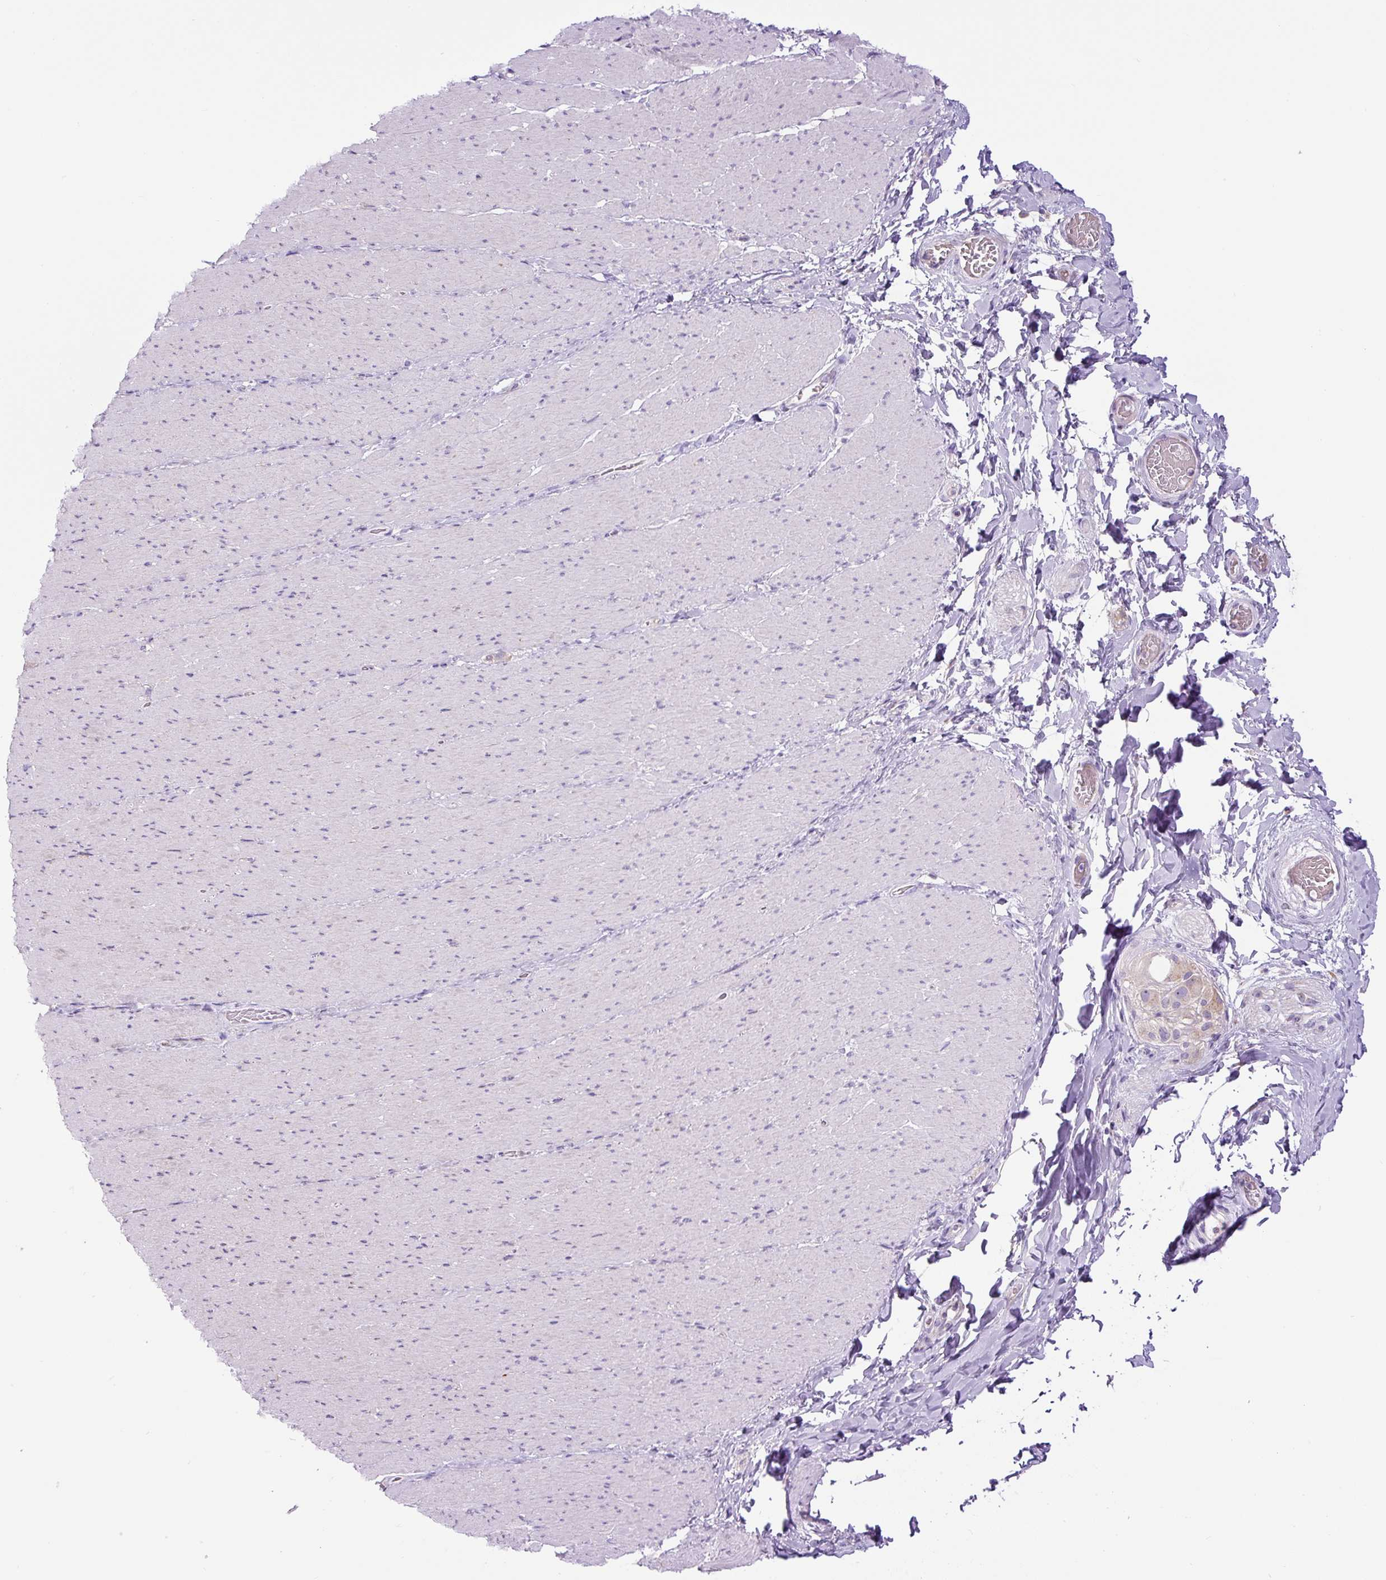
{"staining": {"intensity": "negative", "quantity": "none", "location": "none"}, "tissue": "smooth muscle", "cell_type": "Smooth muscle cells", "image_type": "normal", "snomed": [{"axis": "morphology", "description": "Normal tissue, NOS"}, {"axis": "topography", "description": "Smooth muscle"}, {"axis": "topography", "description": "Rectum"}], "caption": "Immunohistochemistry (IHC) image of benign smooth muscle: human smooth muscle stained with DAB (3,3'-diaminobenzidine) displays no significant protein staining in smooth muscle cells. (DAB (3,3'-diaminobenzidine) immunohistochemistry with hematoxylin counter stain).", "gene": "ZNF596", "patient": {"sex": "male", "age": 53}}